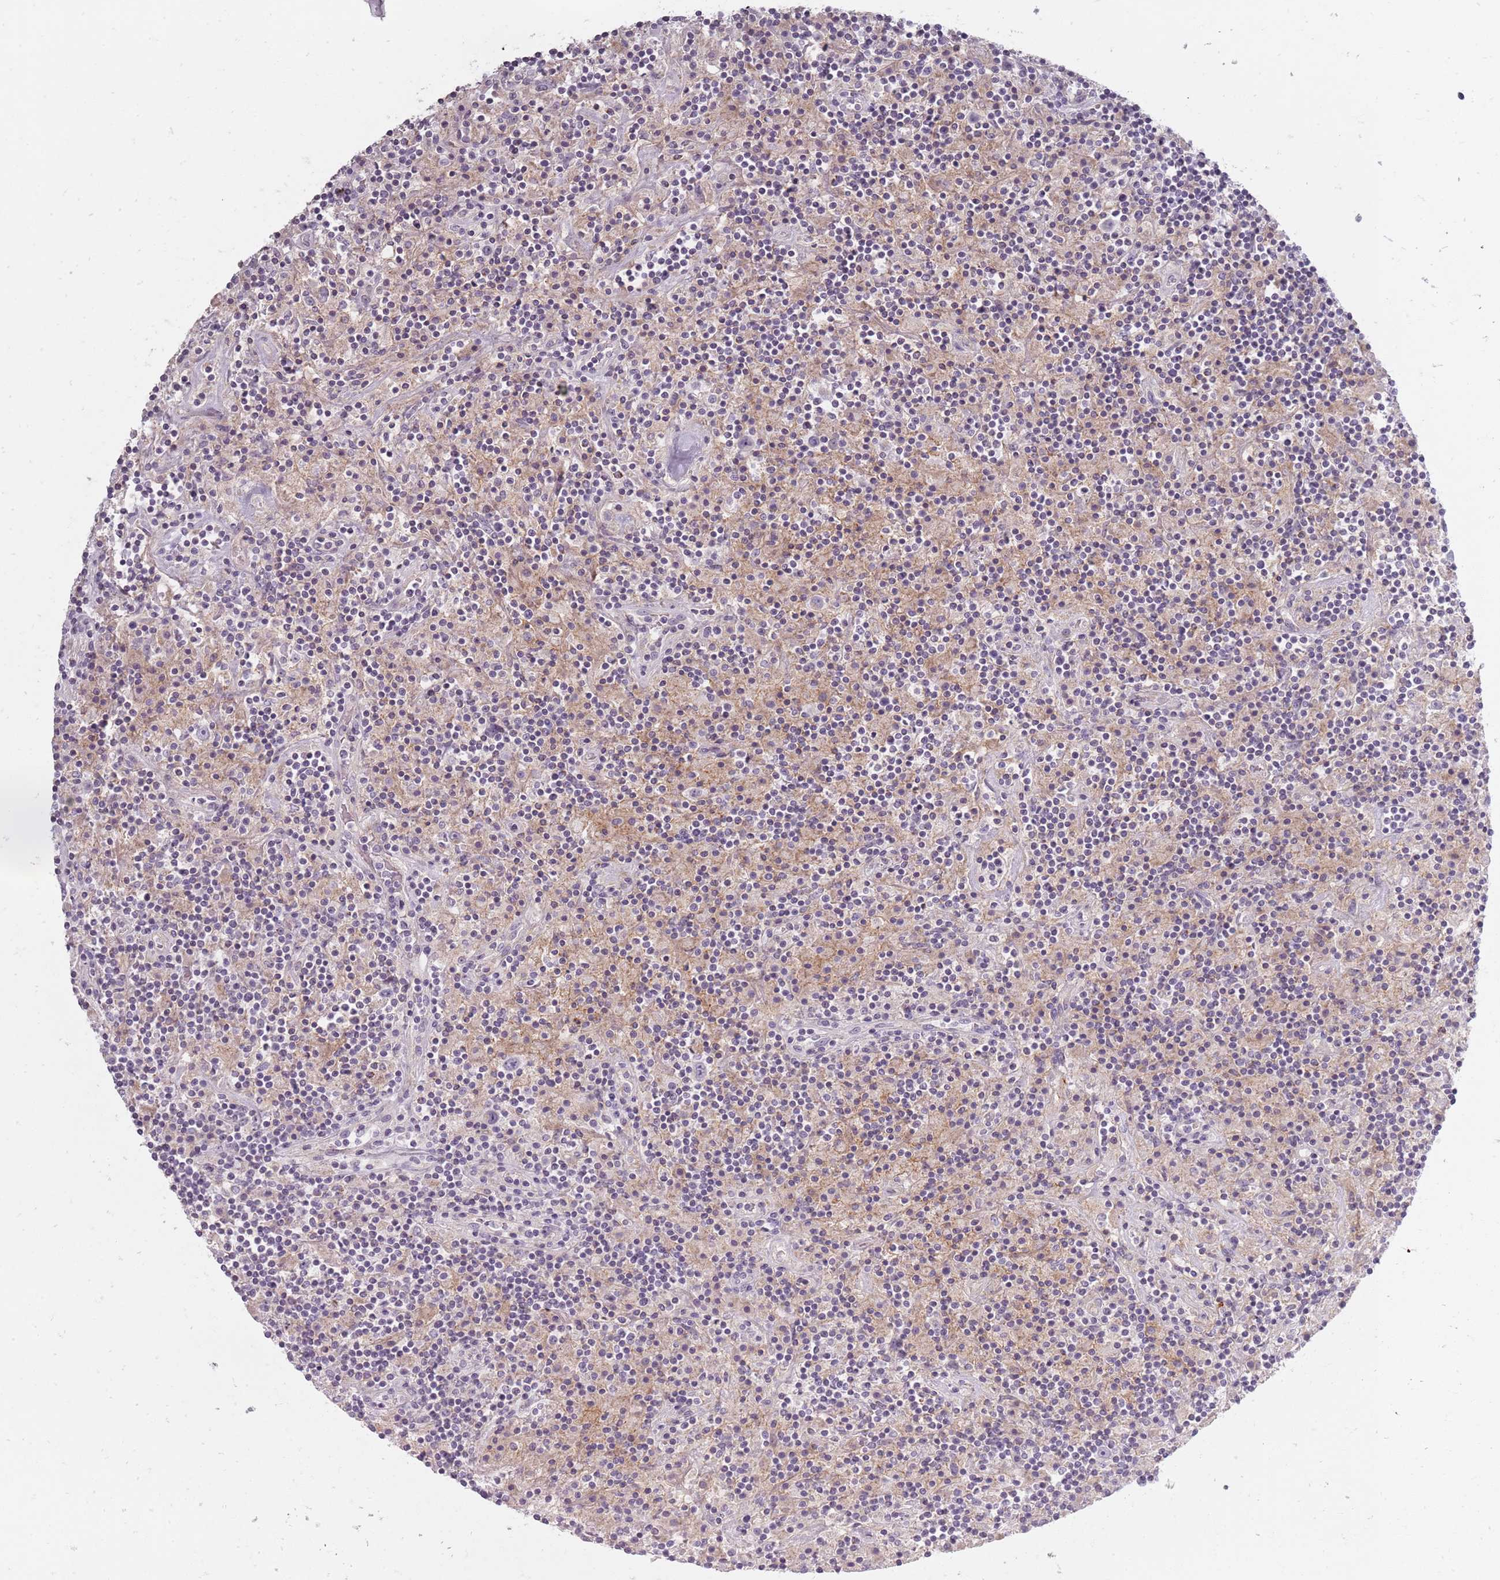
{"staining": {"intensity": "negative", "quantity": "none", "location": "none"}, "tissue": "lymphoma", "cell_type": "Tumor cells", "image_type": "cancer", "snomed": [{"axis": "morphology", "description": "Hodgkin's disease, NOS"}, {"axis": "topography", "description": "Lymph node"}], "caption": "A photomicrograph of lymphoma stained for a protein demonstrates no brown staining in tumor cells. (Stains: DAB immunohistochemistry (IHC) with hematoxylin counter stain, Microscopy: brightfield microscopy at high magnification).", "gene": "SYNGR3", "patient": {"sex": "male", "age": 70}}